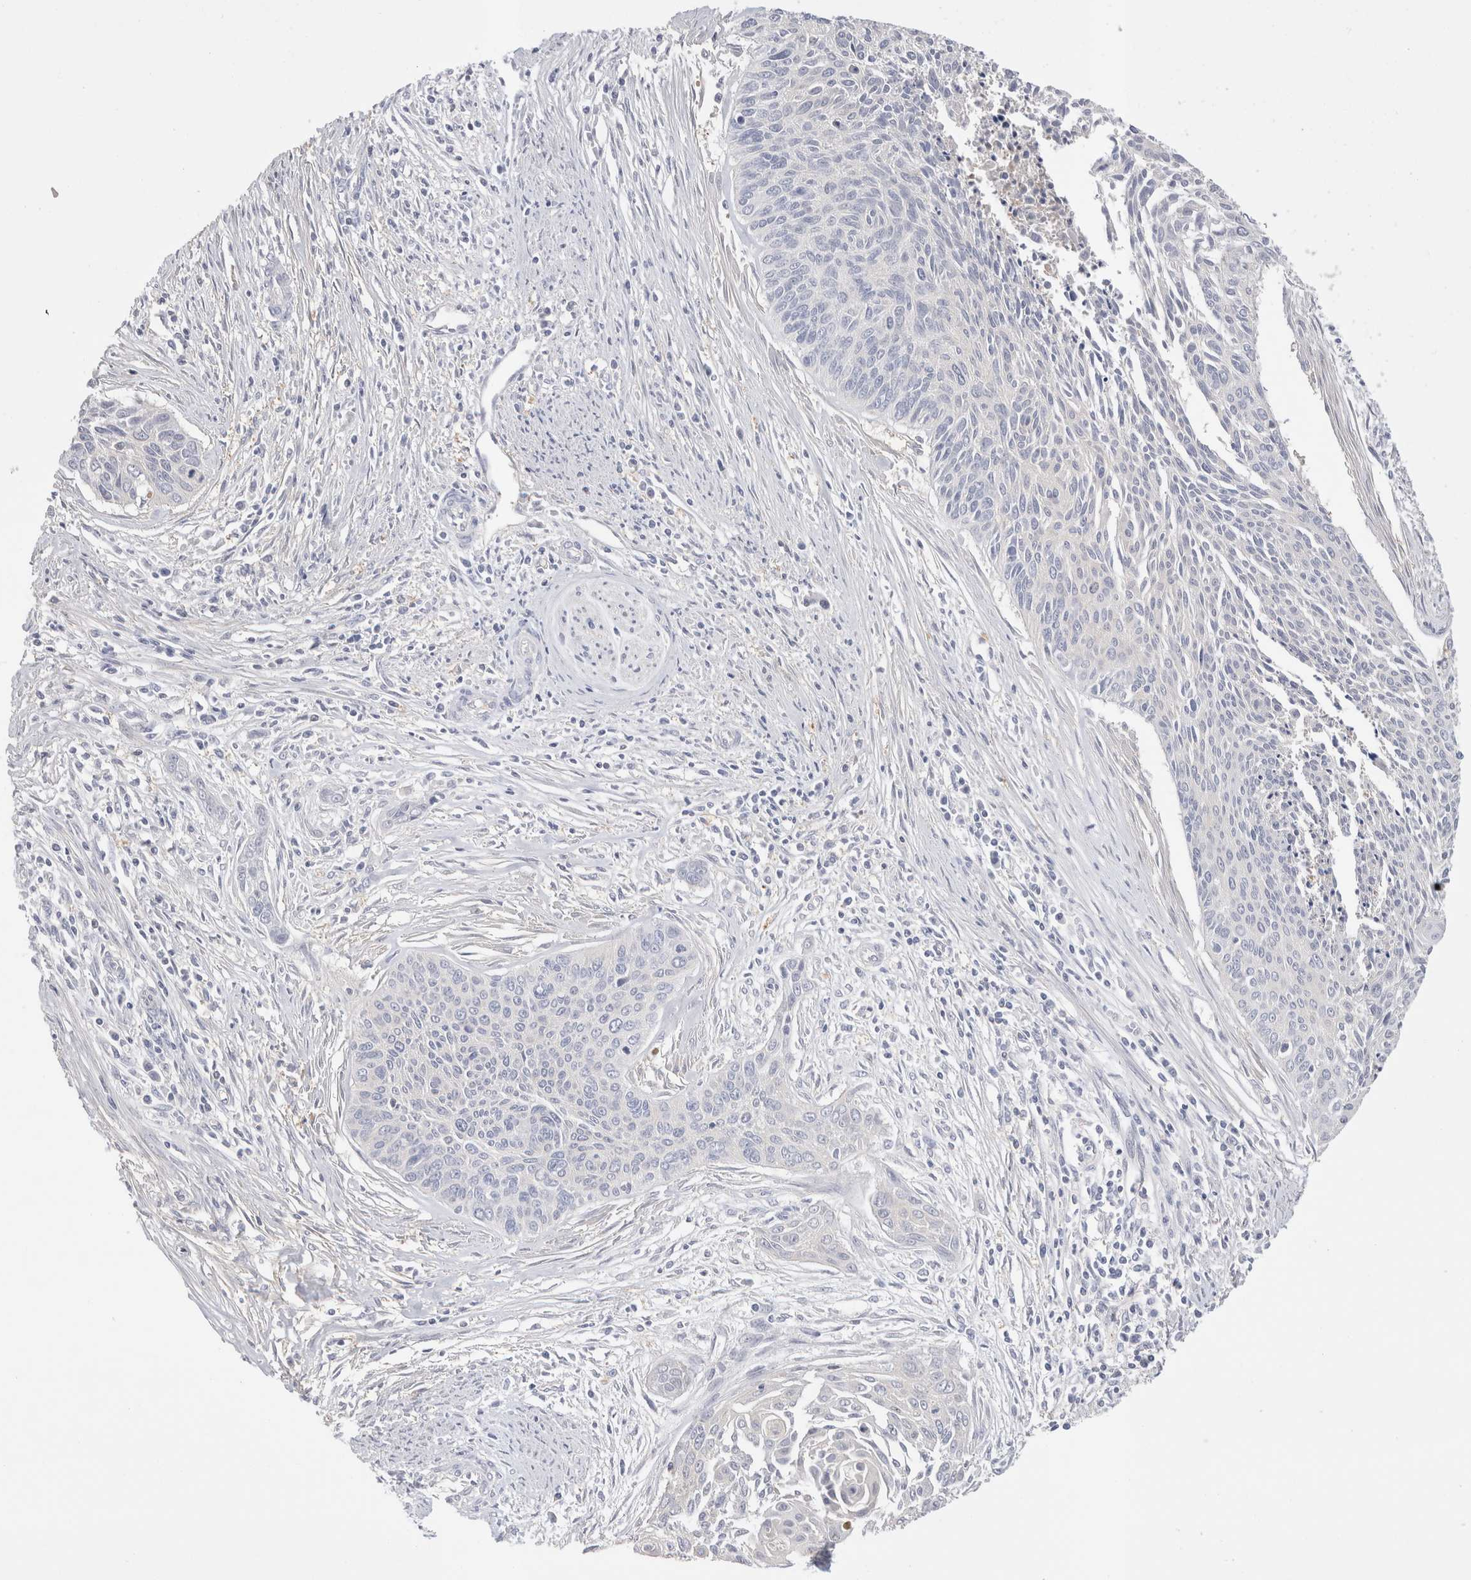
{"staining": {"intensity": "negative", "quantity": "none", "location": "none"}, "tissue": "cervical cancer", "cell_type": "Tumor cells", "image_type": "cancer", "snomed": [{"axis": "morphology", "description": "Squamous cell carcinoma, NOS"}, {"axis": "topography", "description": "Cervix"}], "caption": "Human cervical cancer stained for a protein using immunohistochemistry displays no staining in tumor cells.", "gene": "CAPN2", "patient": {"sex": "female", "age": 55}}